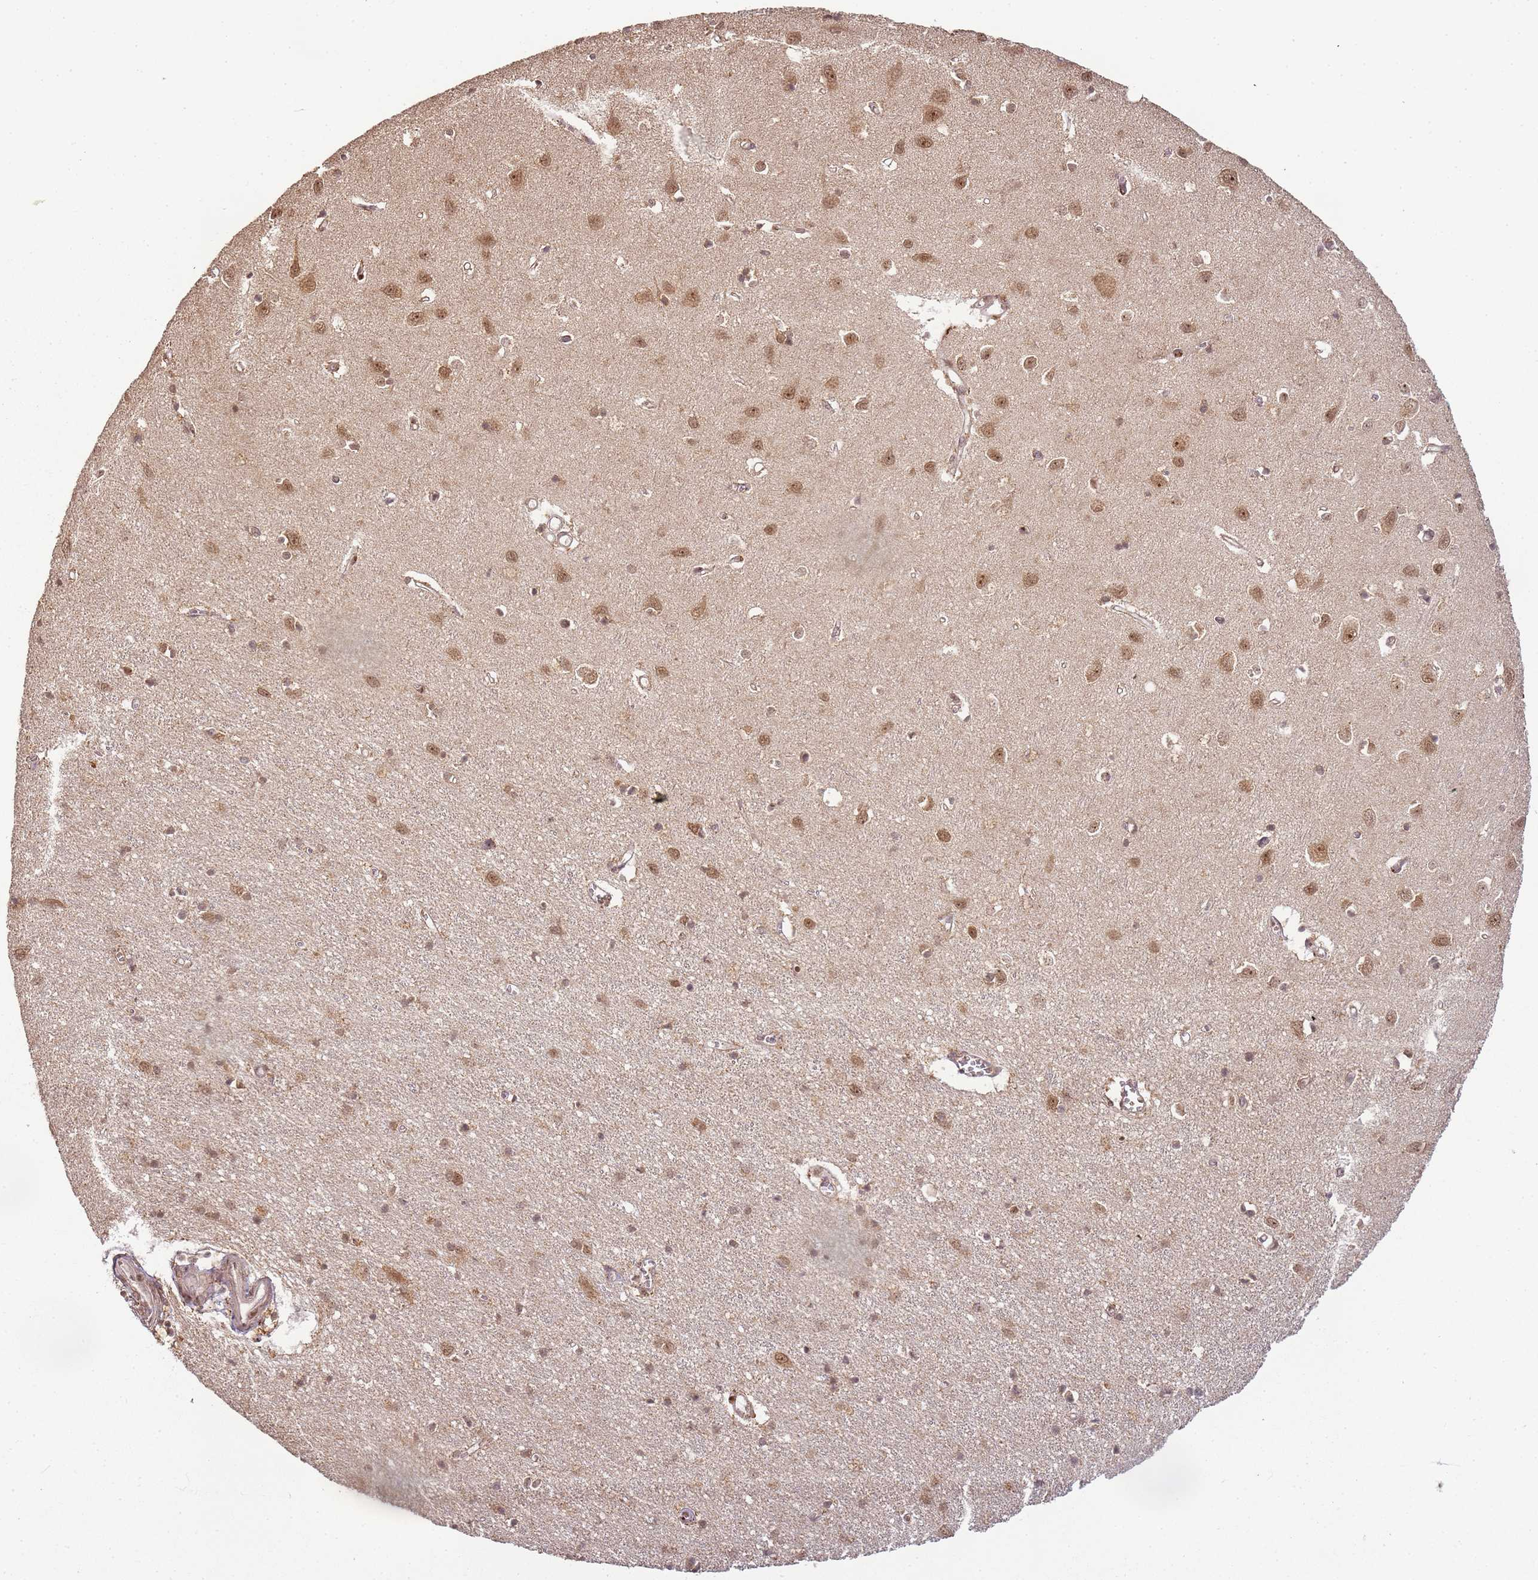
{"staining": {"intensity": "weak", "quantity": ">75%", "location": "cytoplasmic/membranous"}, "tissue": "cerebral cortex", "cell_type": "Endothelial cells", "image_type": "normal", "snomed": [{"axis": "morphology", "description": "Normal tissue, NOS"}, {"axis": "topography", "description": "Cerebral cortex"}], "caption": "Immunohistochemical staining of normal human cerebral cortex shows low levels of weak cytoplasmic/membranous positivity in approximately >75% of endothelial cells. (Stains: DAB (3,3'-diaminobenzidine) in brown, nuclei in blue, Microscopy: brightfield microscopy at high magnification).", "gene": "ZNF497", "patient": {"sex": "female", "age": 64}}